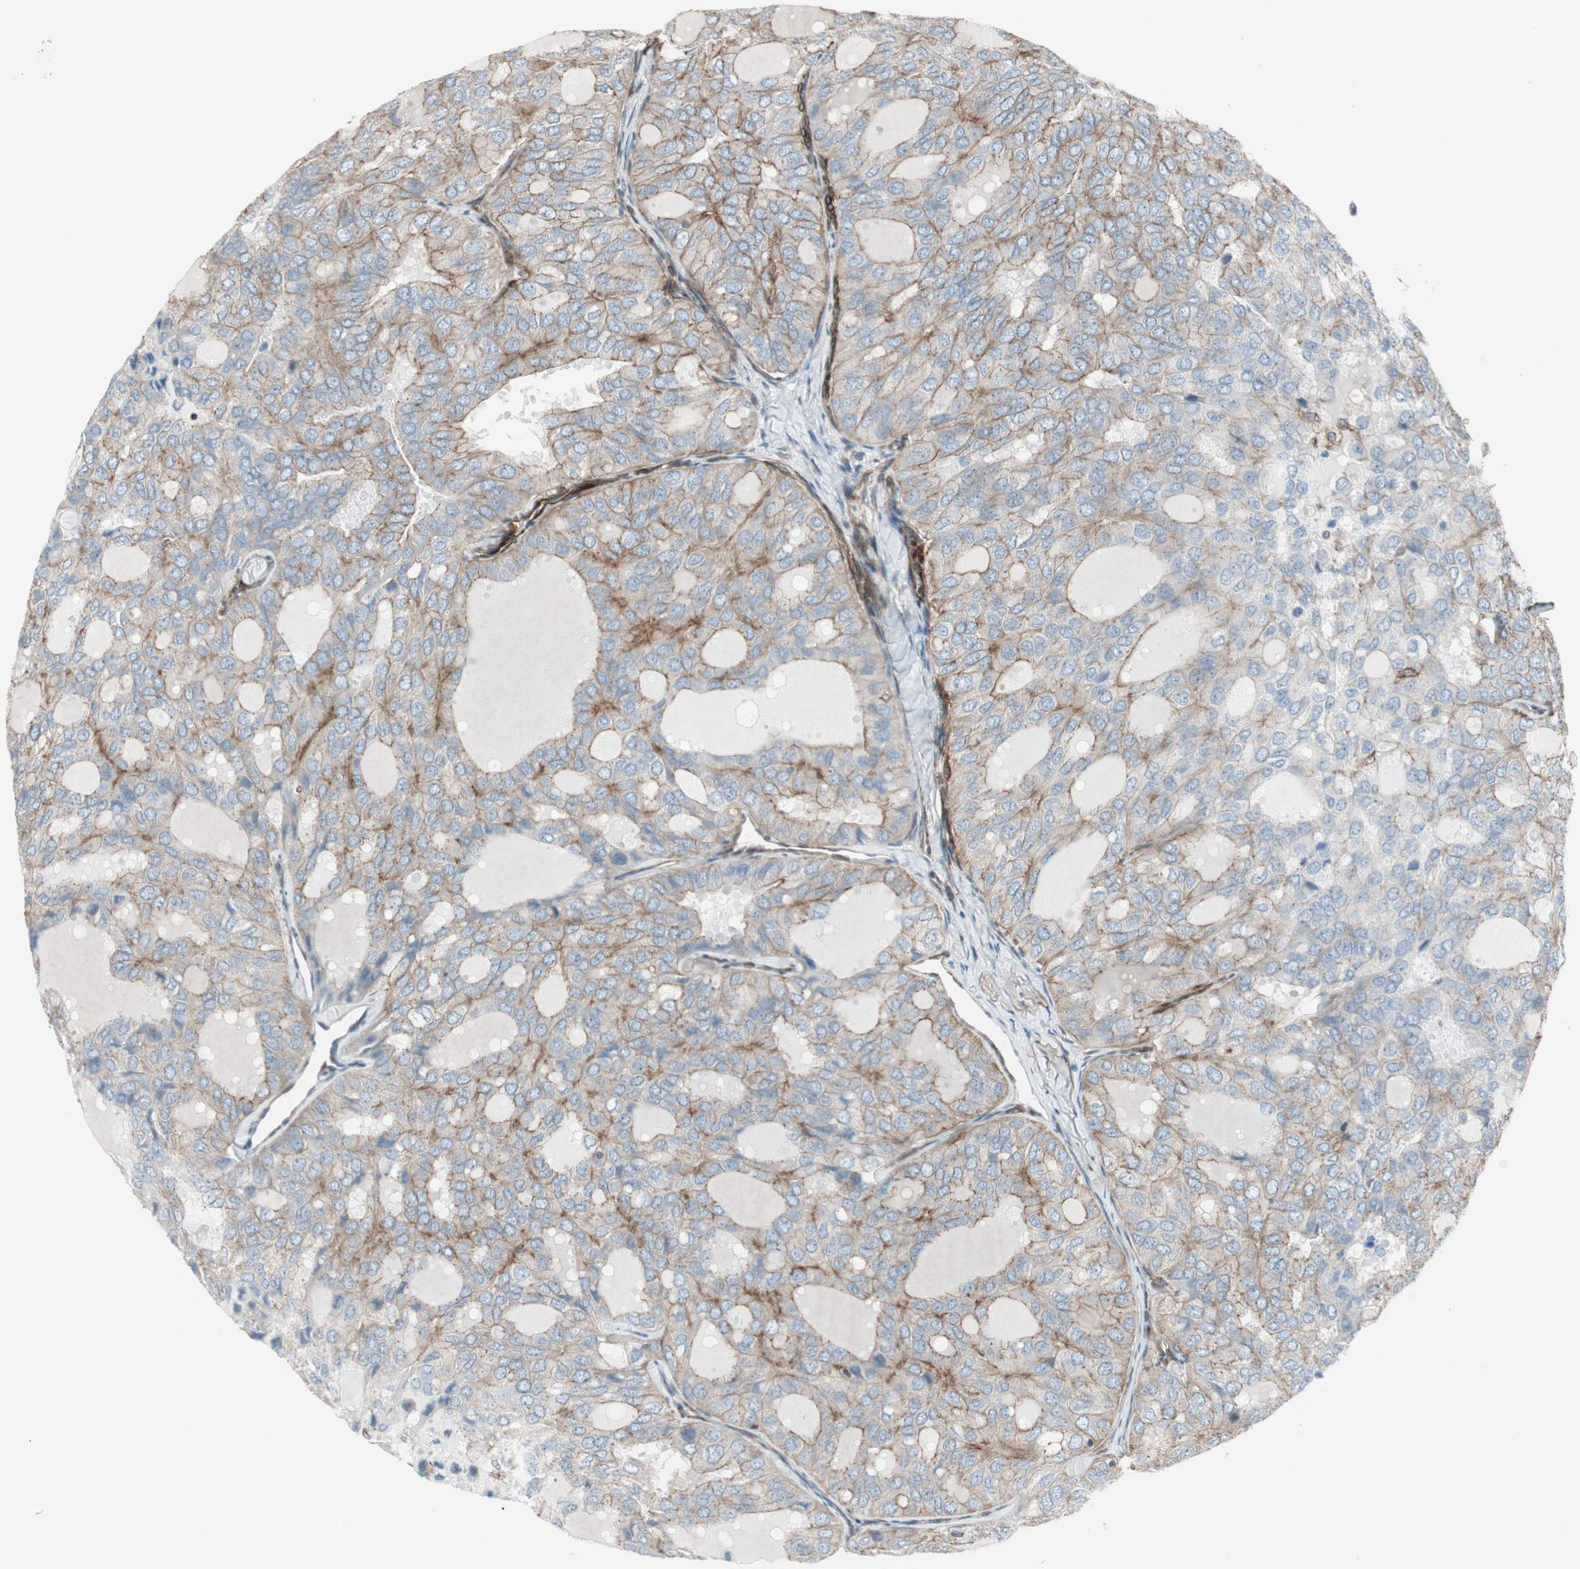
{"staining": {"intensity": "moderate", "quantity": "25%-75%", "location": "cytoplasmic/membranous"}, "tissue": "thyroid cancer", "cell_type": "Tumor cells", "image_type": "cancer", "snomed": [{"axis": "morphology", "description": "Follicular adenoma carcinoma, NOS"}, {"axis": "topography", "description": "Thyroid gland"}], "caption": "Thyroid cancer (follicular adenoma carcinoma) stained with a brown dye demonstrates moderate cytoplasmic/membranous positive positivity in about 25%-75% of tumor cells.", "gene": "TCTA", "patient": {"sex": "male", "age": 75}}